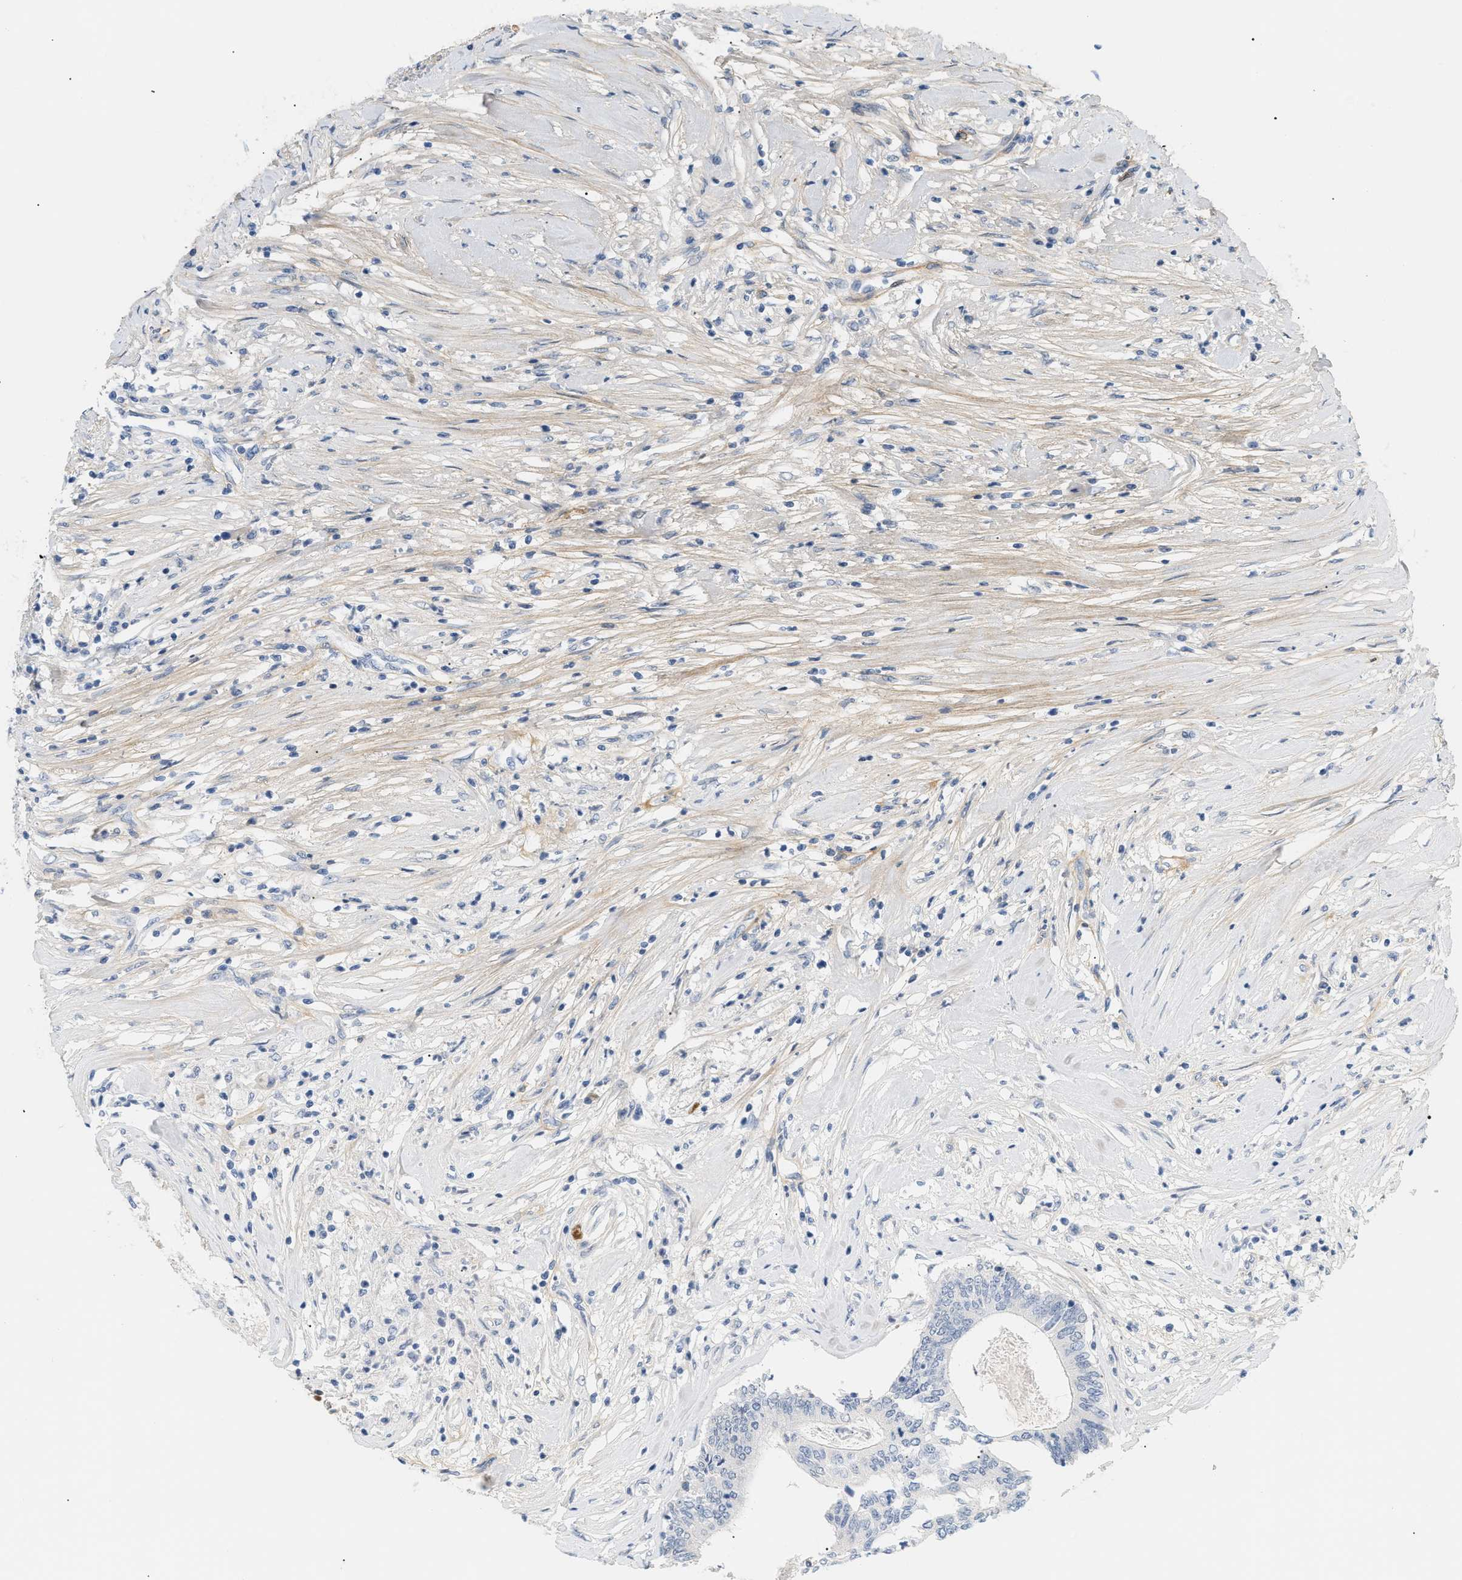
{"staining": {"intensity": "negative", "quantity": "none", "location": "none"}, "tissue": "colorectal cancer", "cell_type": "Tumor cells", "image_type": "cancer", "snomed": [{"axis": "morphology", "description": "Adenocarcinoma, NOS"}, {"axis": "topography", "description": "Rectum"}], "caption": "Colorectal cancer was stained to show a protein in brown. There is no significant positivity in tumor cells.", "gene": "CFH", "patient": {"sex": "male", "age": 63}}